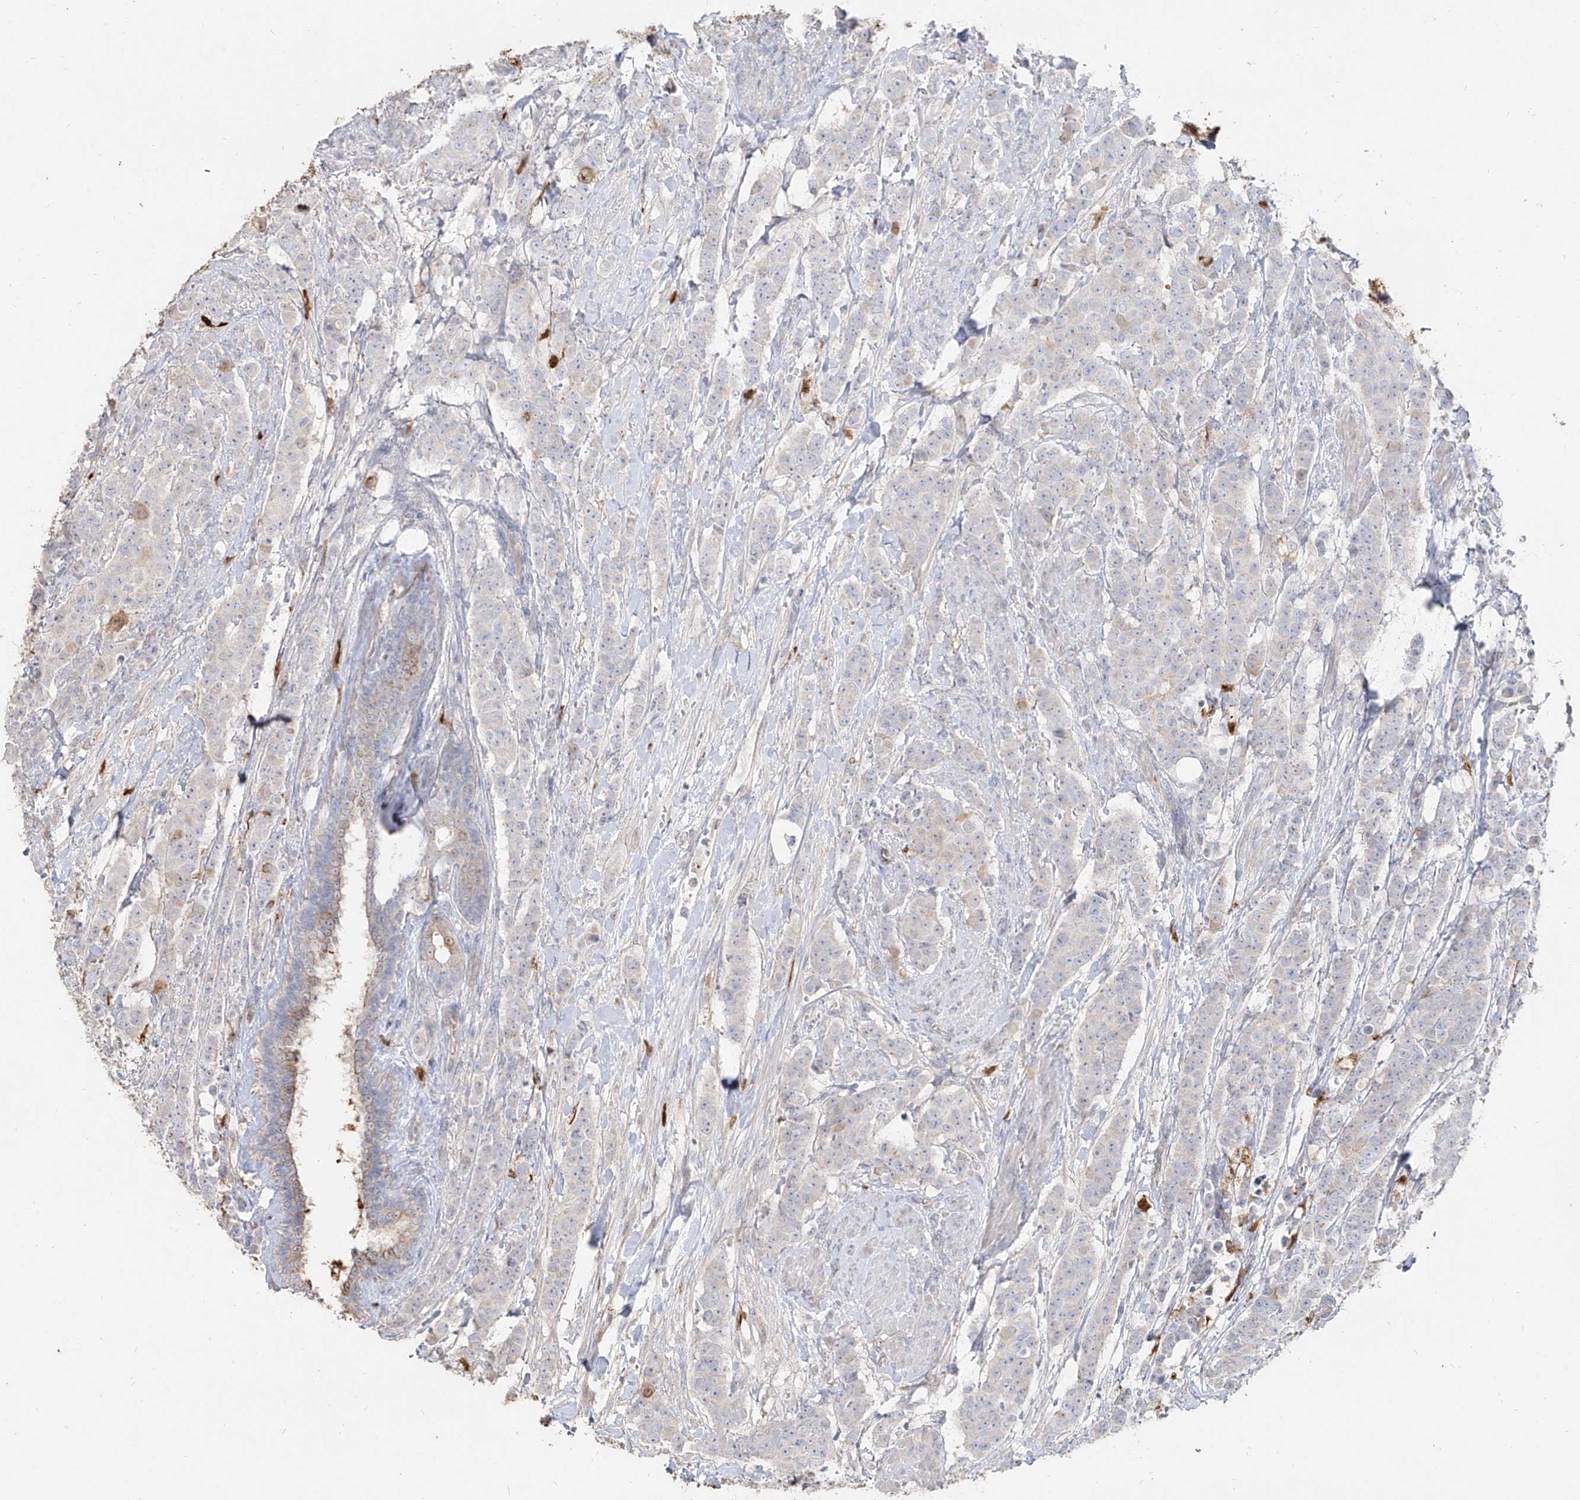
{"staining": {"intensity": "negative", "quantity": "none", "location": "none"}, "tissue": "breast cancer", "cell_type": "Tumor cells", "image_type": "cancer", "snomed": [{"axis": "morphology", "description": "Duct carcinoma"}, {"axis": "topography", "description": "Breast"}], "caption": "Breast cancer (invasive ductal carcinoma) was stained to show a protein in brown. There is no significant positivity in tumor cells.", "gene": "ZNF227", "patient": {"sex": "female", "age": 40}}